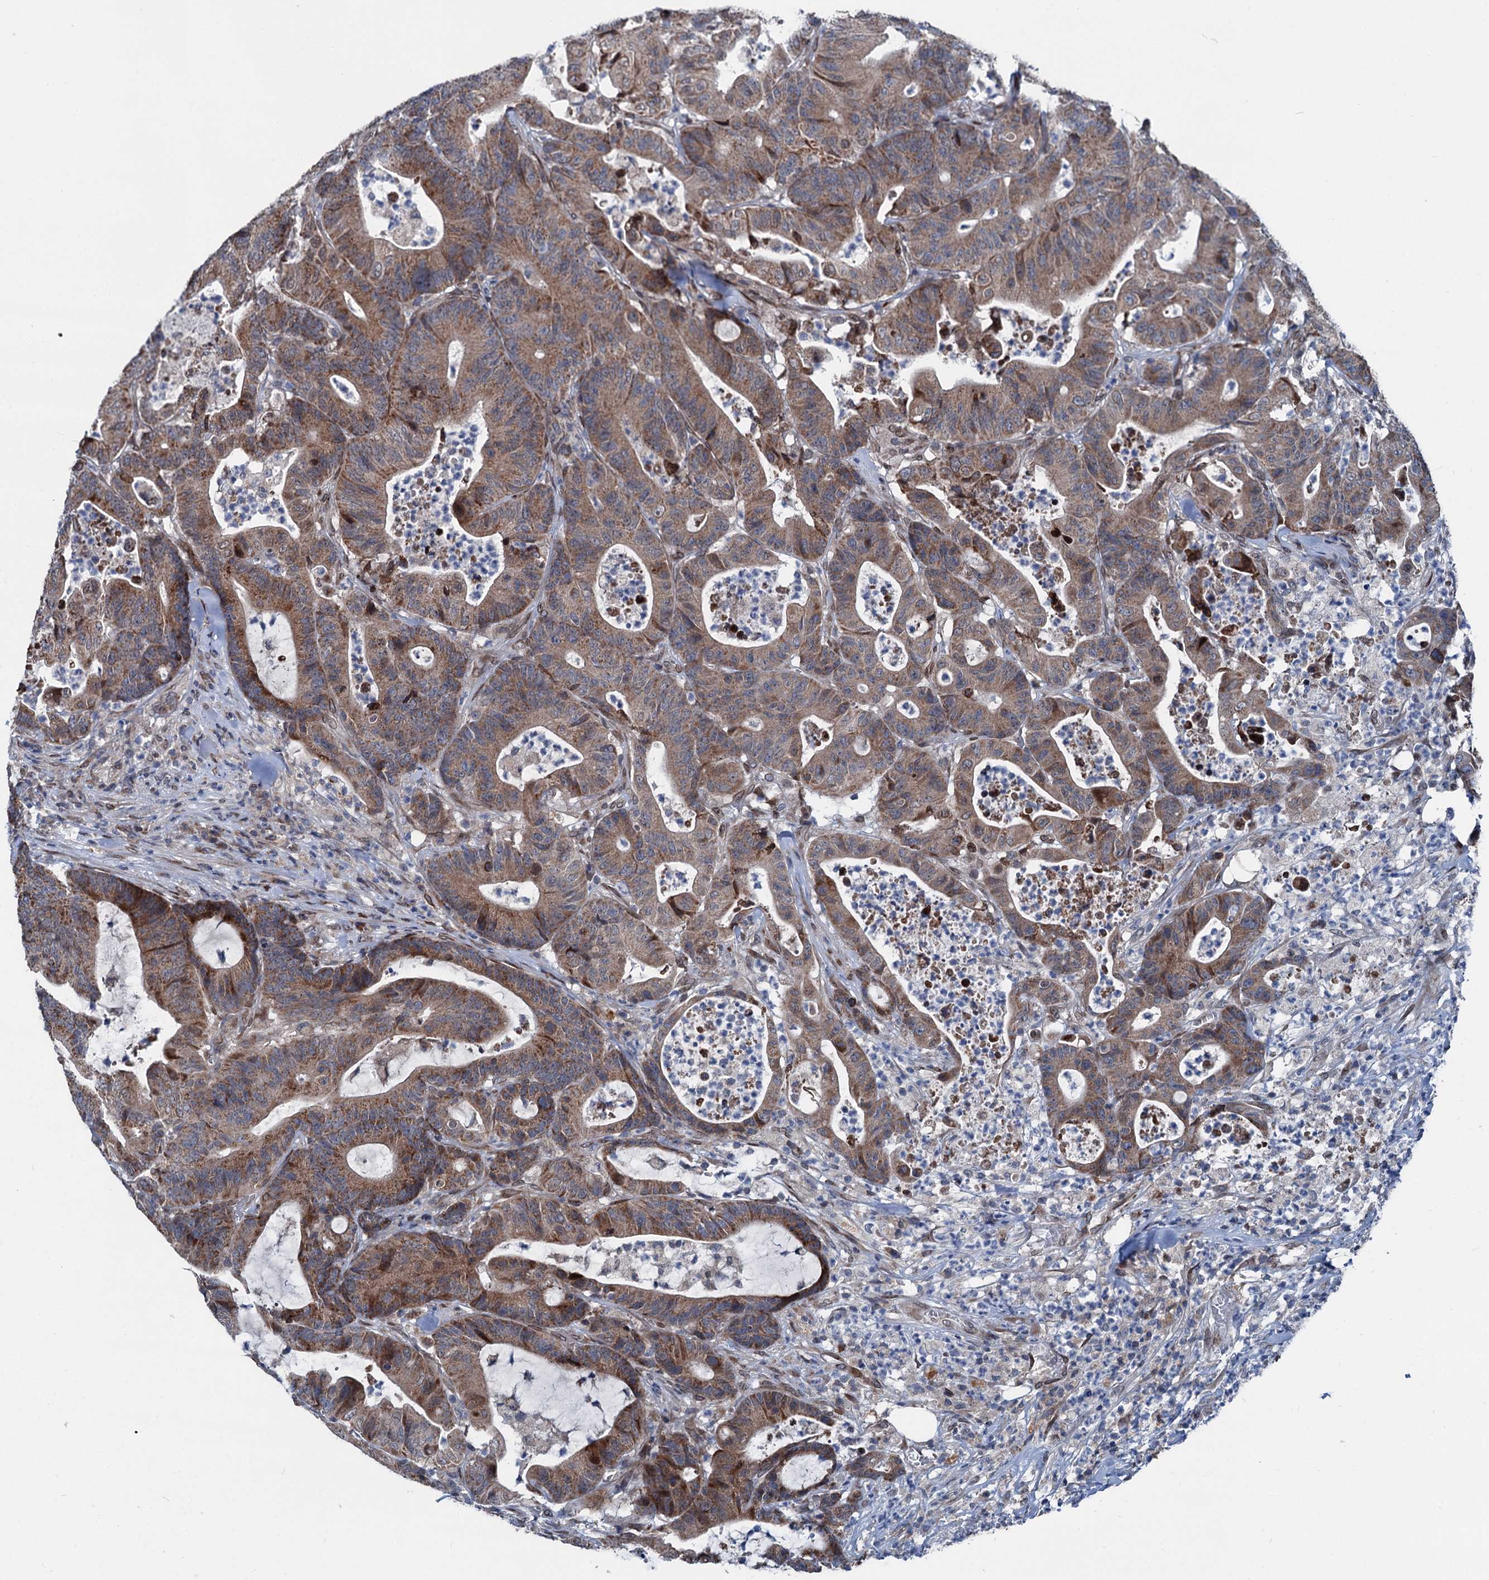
{"staining": {"intensity": "moderate", "quantity": ">75%", "location": "cytoplasmic/membranous"}, "tissue": "colorectal cancer", "cell_type": "Tumor cells", "image_type": "cancer", "snomed": [{"axis": "morphology", "description": "Adenocarcinoma, NOS"}, {"axis": "topography", "description": "Colon"}], "caption": "Tumor cells show moderate cytoplasmic/membranous positivity in approximately >75% of cells in adenocarcinoma (colorectal).", "gene": "MRPL14", "patient": {"sex": "female", "age": 84}}